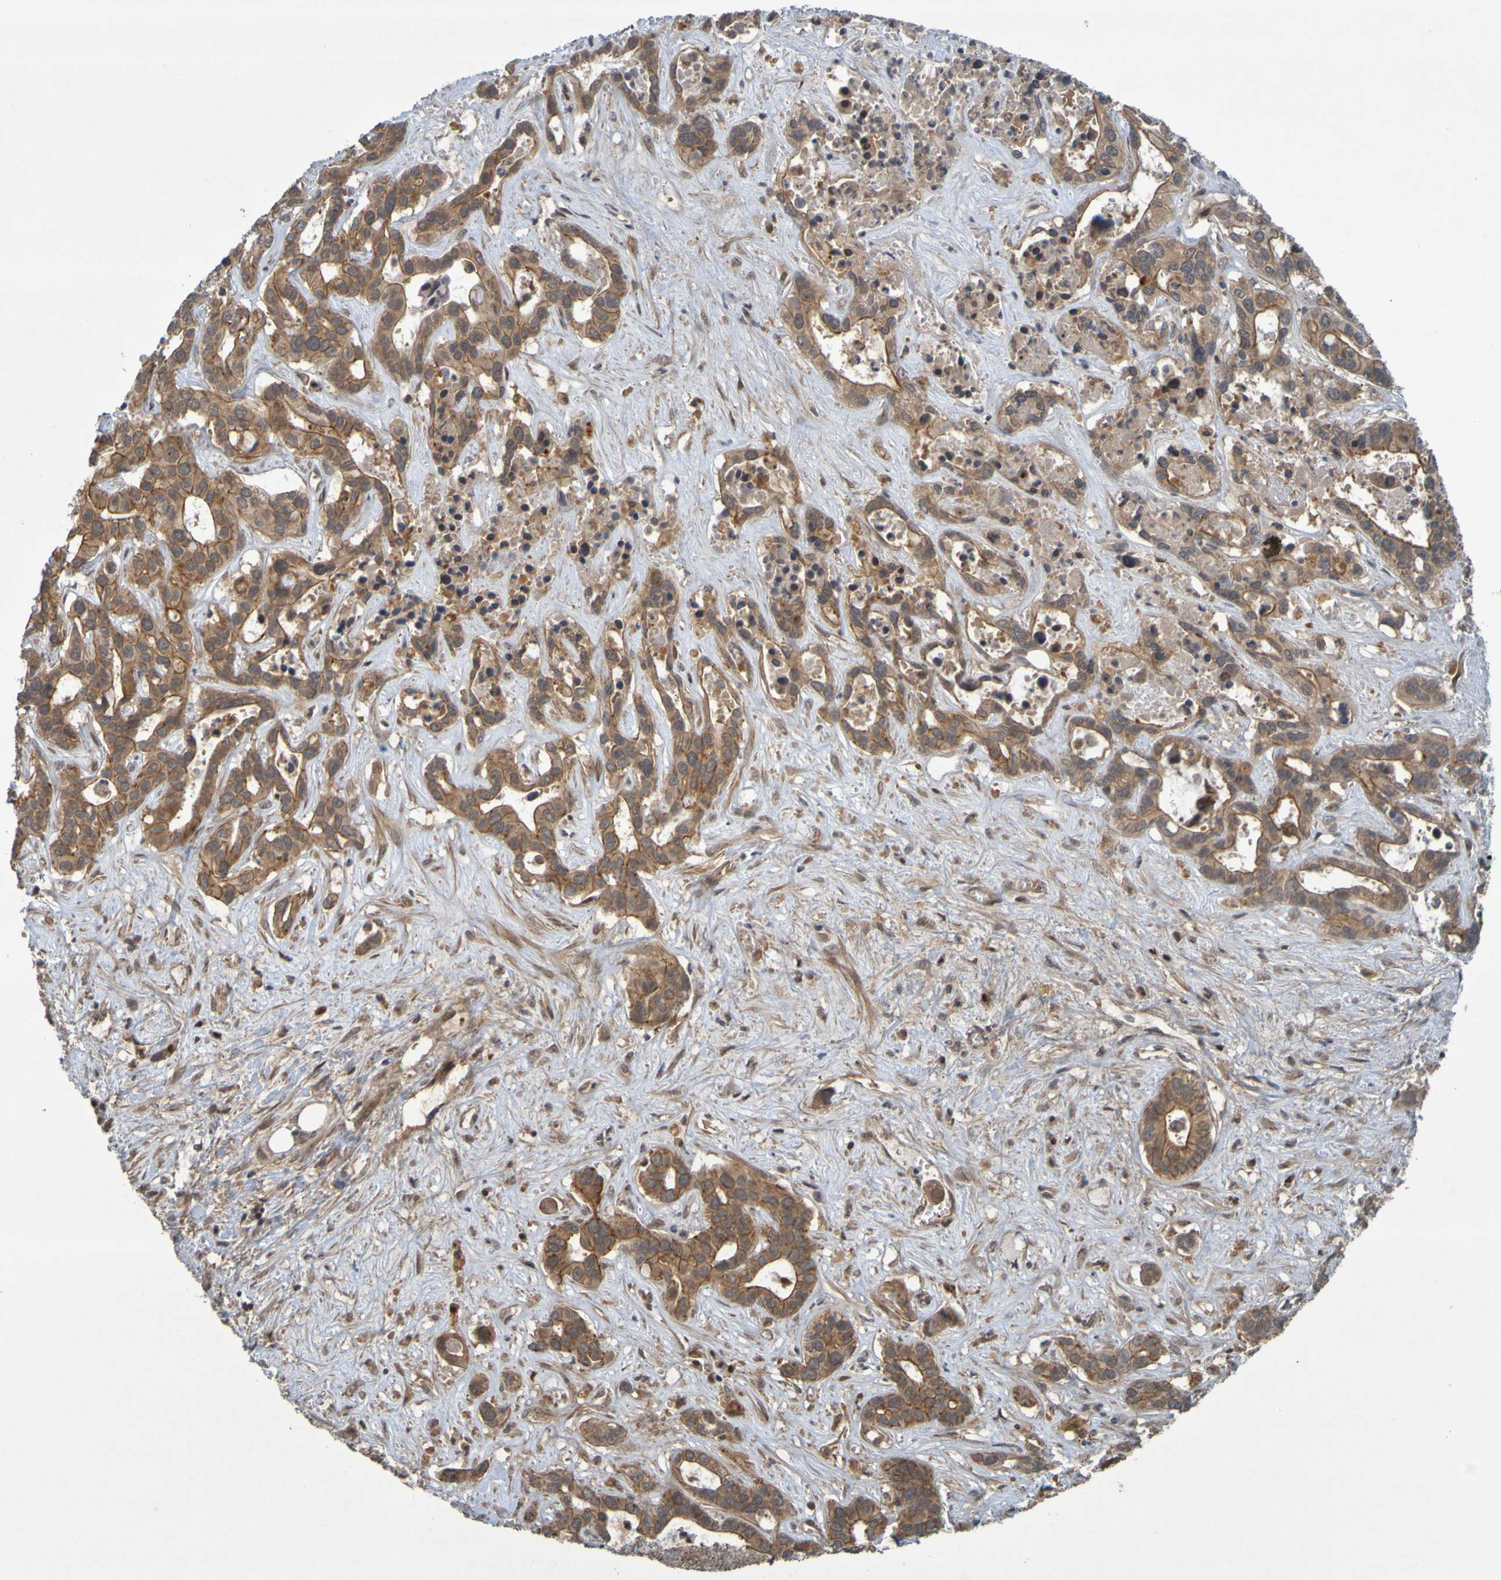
{"staining": {"intensity": "moderate", "quantity": ">75%", "location": "cytoplasmic/membranous"}, "tissue": "liver cancer", "cell_type": "Tumor cells", "image_type": "cancer", "snomed": [{"axis": "morphology", "description": "Cholangiocarcinoma"}, {"axis": "topography", "description": "Liver"}], "caption": "A high-resolution micrograph shows immunohistochemistry (IHC) staining of liver cancer (cholangiocarcinoma), which displays moderate cytoplasmic/membranous positivity in about >75% of tumor cells.", "gene": "ARHGEF11", "patient": {"sex": "female", "age": 65}}